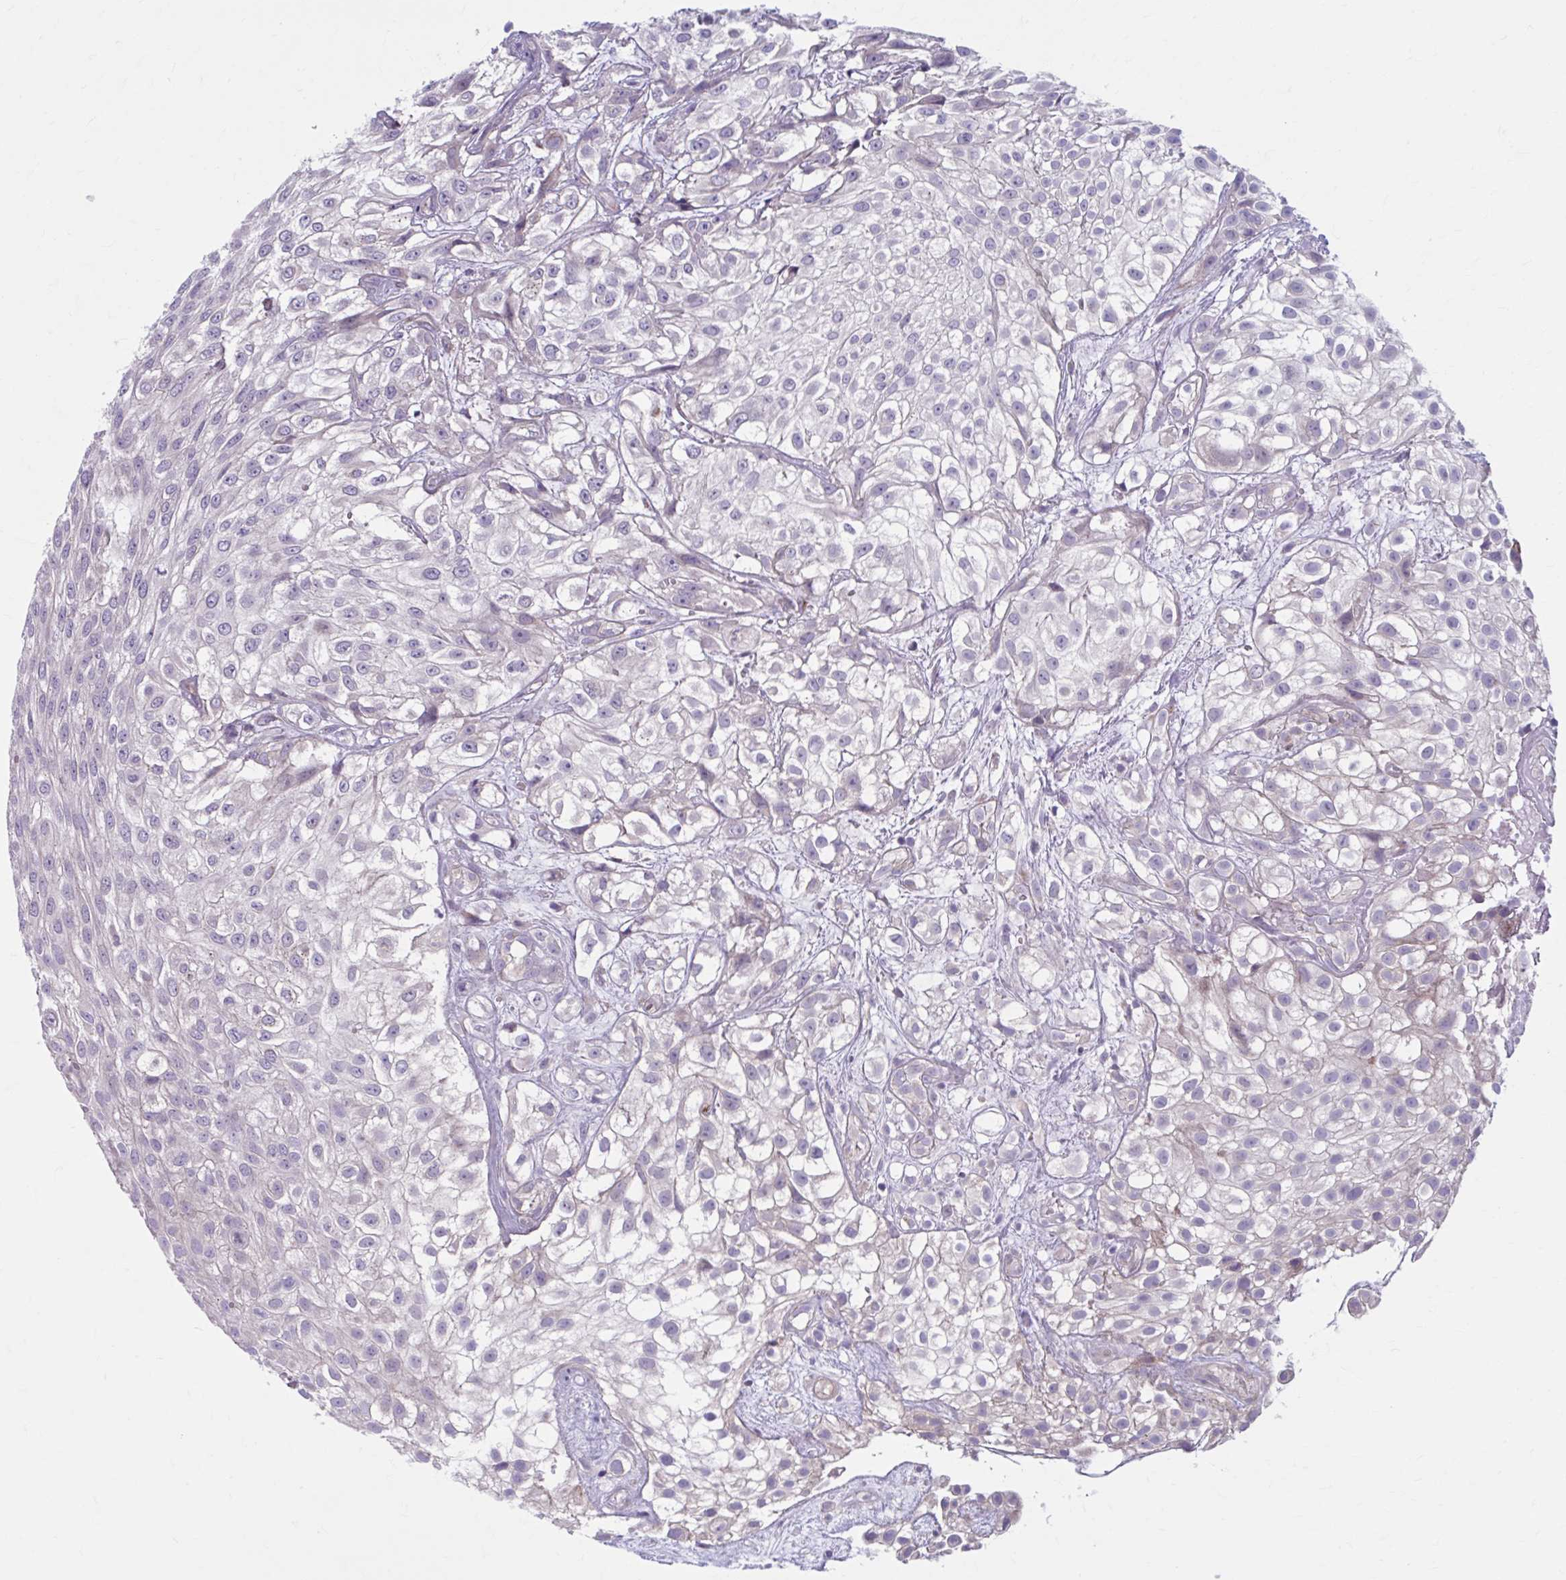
{"staining": {"intensity": "negative", "quantity": "none", "location": "none"}, "tissue": "urothelial cancer", "cell_type": "Tumor cells", "image_type": "cancer", "snomed": [{"axis": "morphology", "description": "Urothelial carcinoma, High grade"}, {"axis": "topography", "description": "Urinary bladder"}], "caption": "Histopathology image shows no protein staining in tumor cells of urothelial cancer tissue.", "gene": "CHST3", "patient": {"sex": "male", "age": 56}}